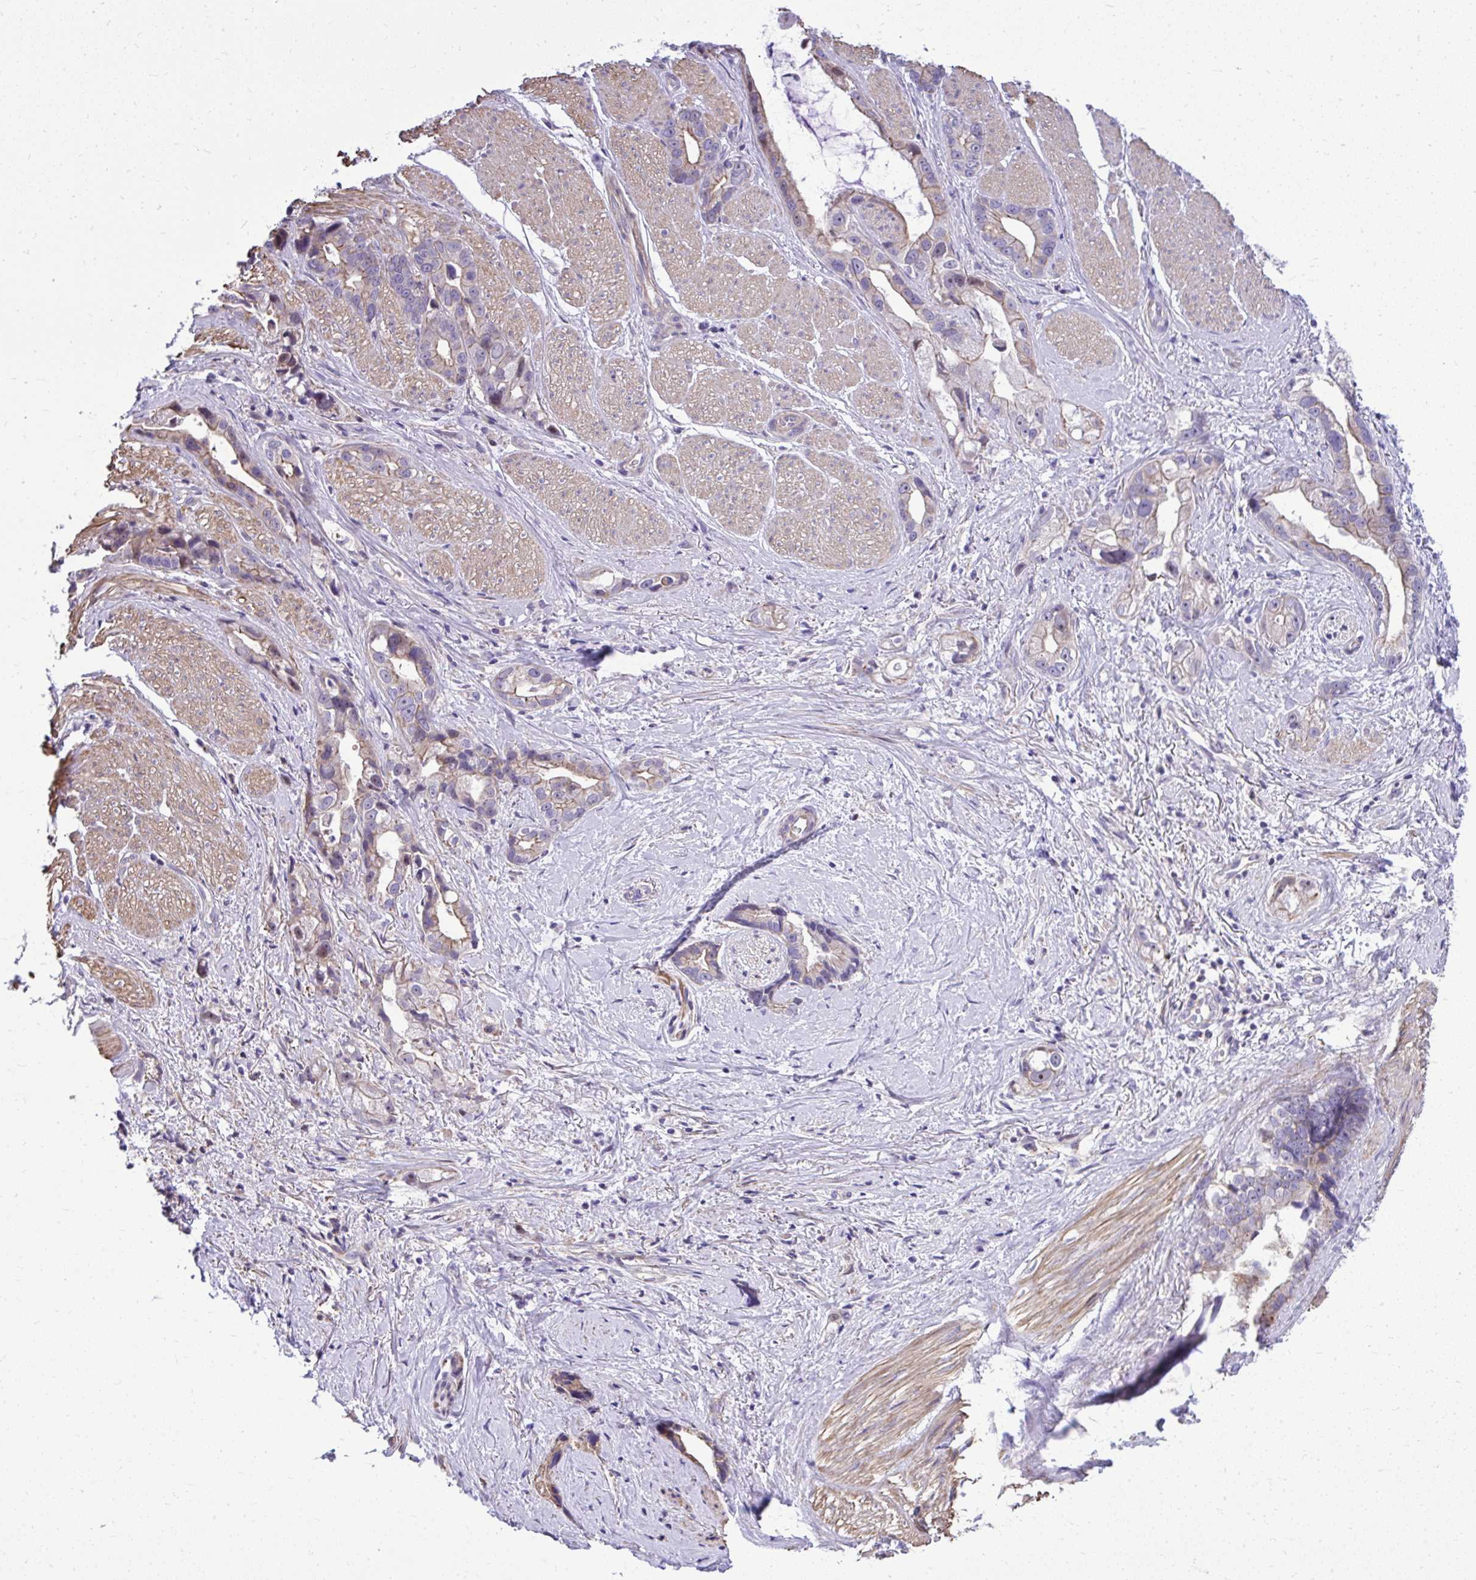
{"staining": {"intensity": "weak", "quantity": "<25%", "location": "cytoplasmic/membranous"}, "tissue": "stomach cancer", "cell_type": "Tumor cells", "image_type": "cancer", "snomed": [{"axis": "morphology", "description": "Adenocarcinoma, NOS"}, {"axis": "topography", "description": "Stomach"}], "caption": "High magnification brightfield microscopy of stomach cancer stained with DAB (3,3'-diaminobenzidine) (brown) and counterstained with hematoxylin (blue): tumor cells show no significant positivity.", "gene": "GRK4", "patient": {"sex": "male", "age": 55}}